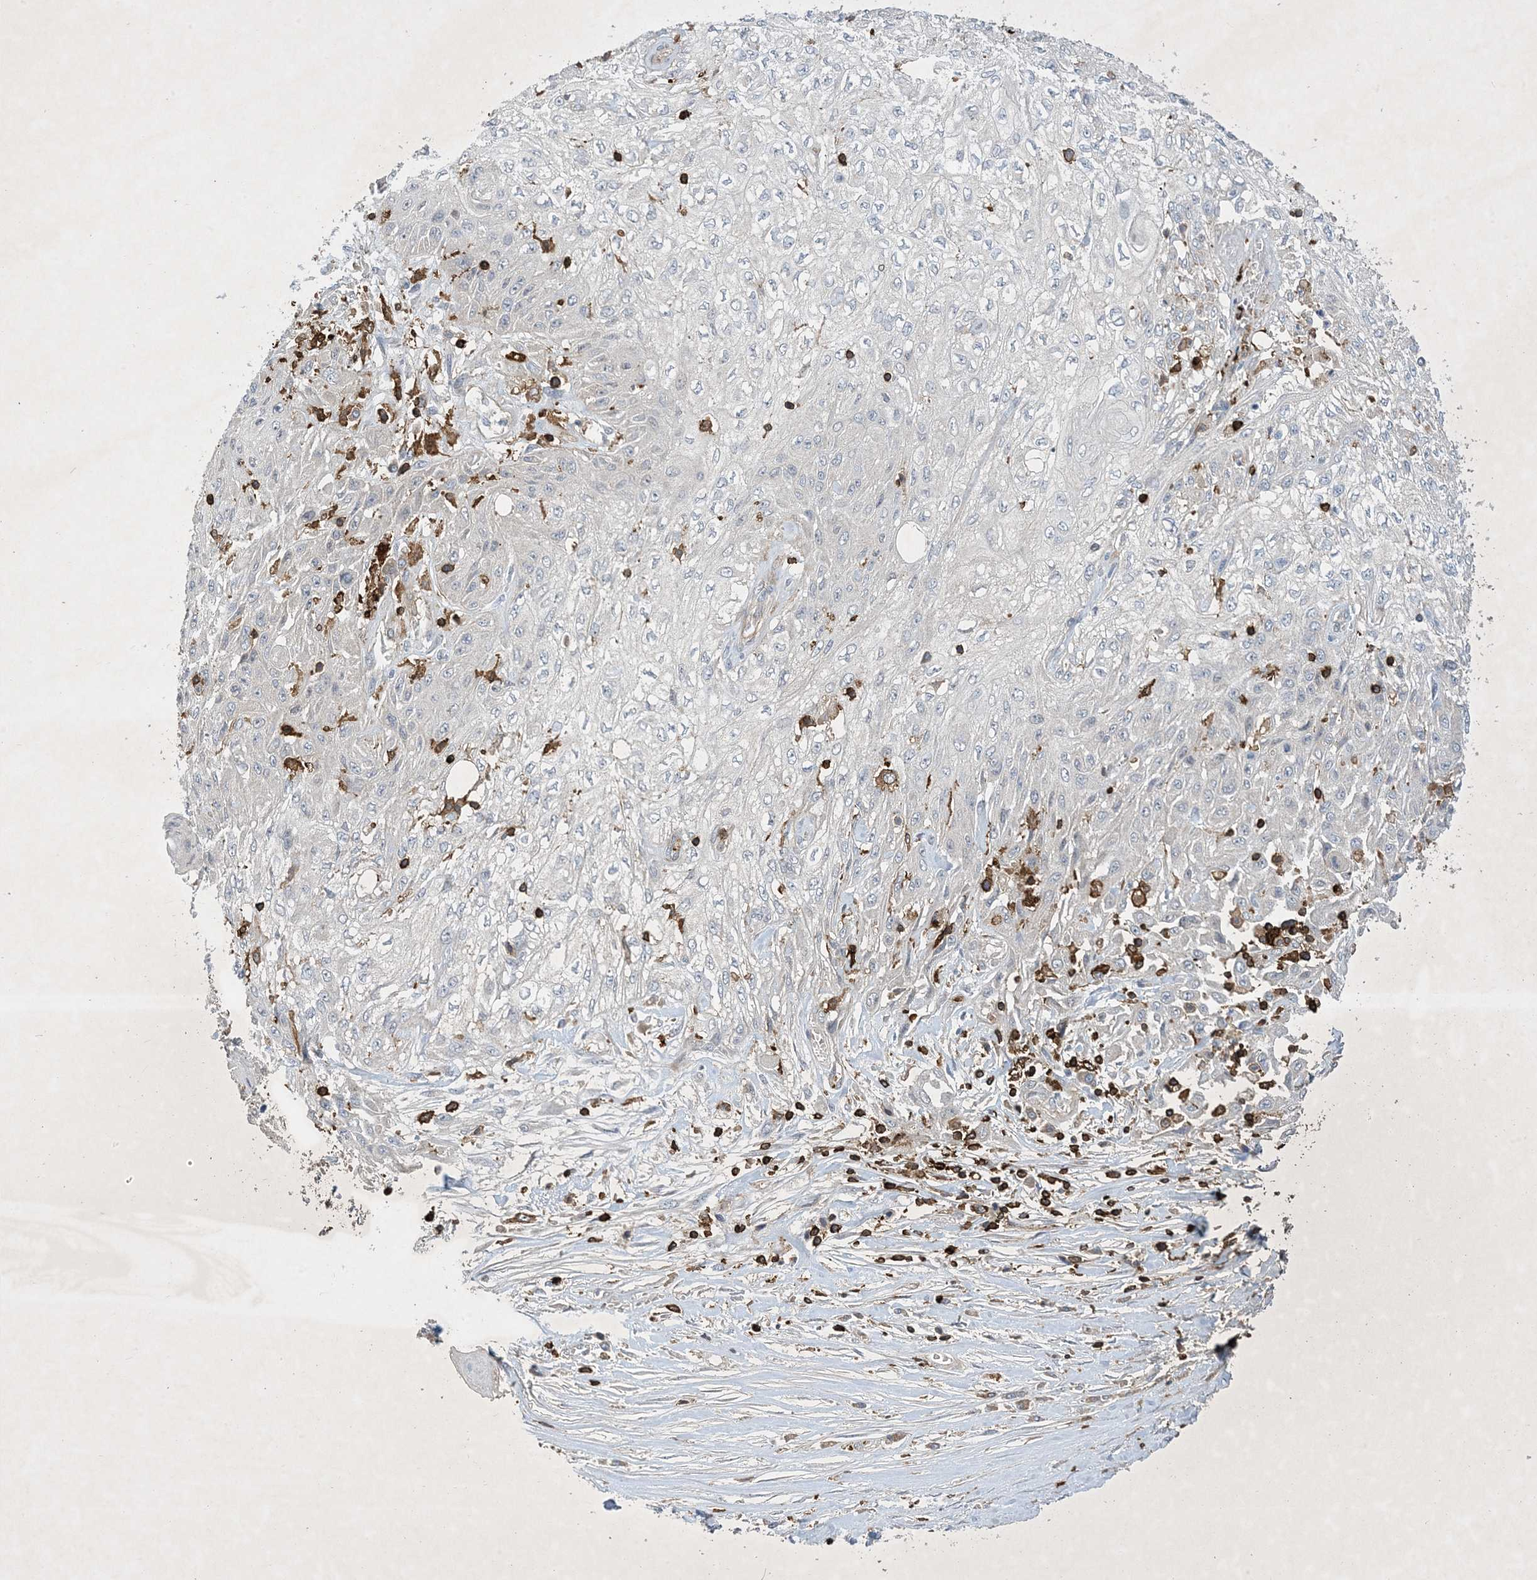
{"staining": {"intensity": "negative", "quantity": "none", "location": "none"}, "tissue": "skin cancer", "cell_type": "Tumor cells", "image_type": "cancer", "snomed": [{"axis": "morphology", "description": "Squamous cell carcinoma, NOS"}, {"axis": "morphology", "description": "Squamous cell carcinoma, metastatic, NOS"}, {"axis": "topography", "description": "Skin"}, {"axis": "topography", "description": "Lymph node"}], "caption": "High power microscopy photomicrograph of an immunohistochemistry (IHC) micrograph of skin metastatic squamous cell carcinoma, revealing no significant expression in tumor cells.", "gene": "AK9", "patient": {"sex": "male", "age": 75}}